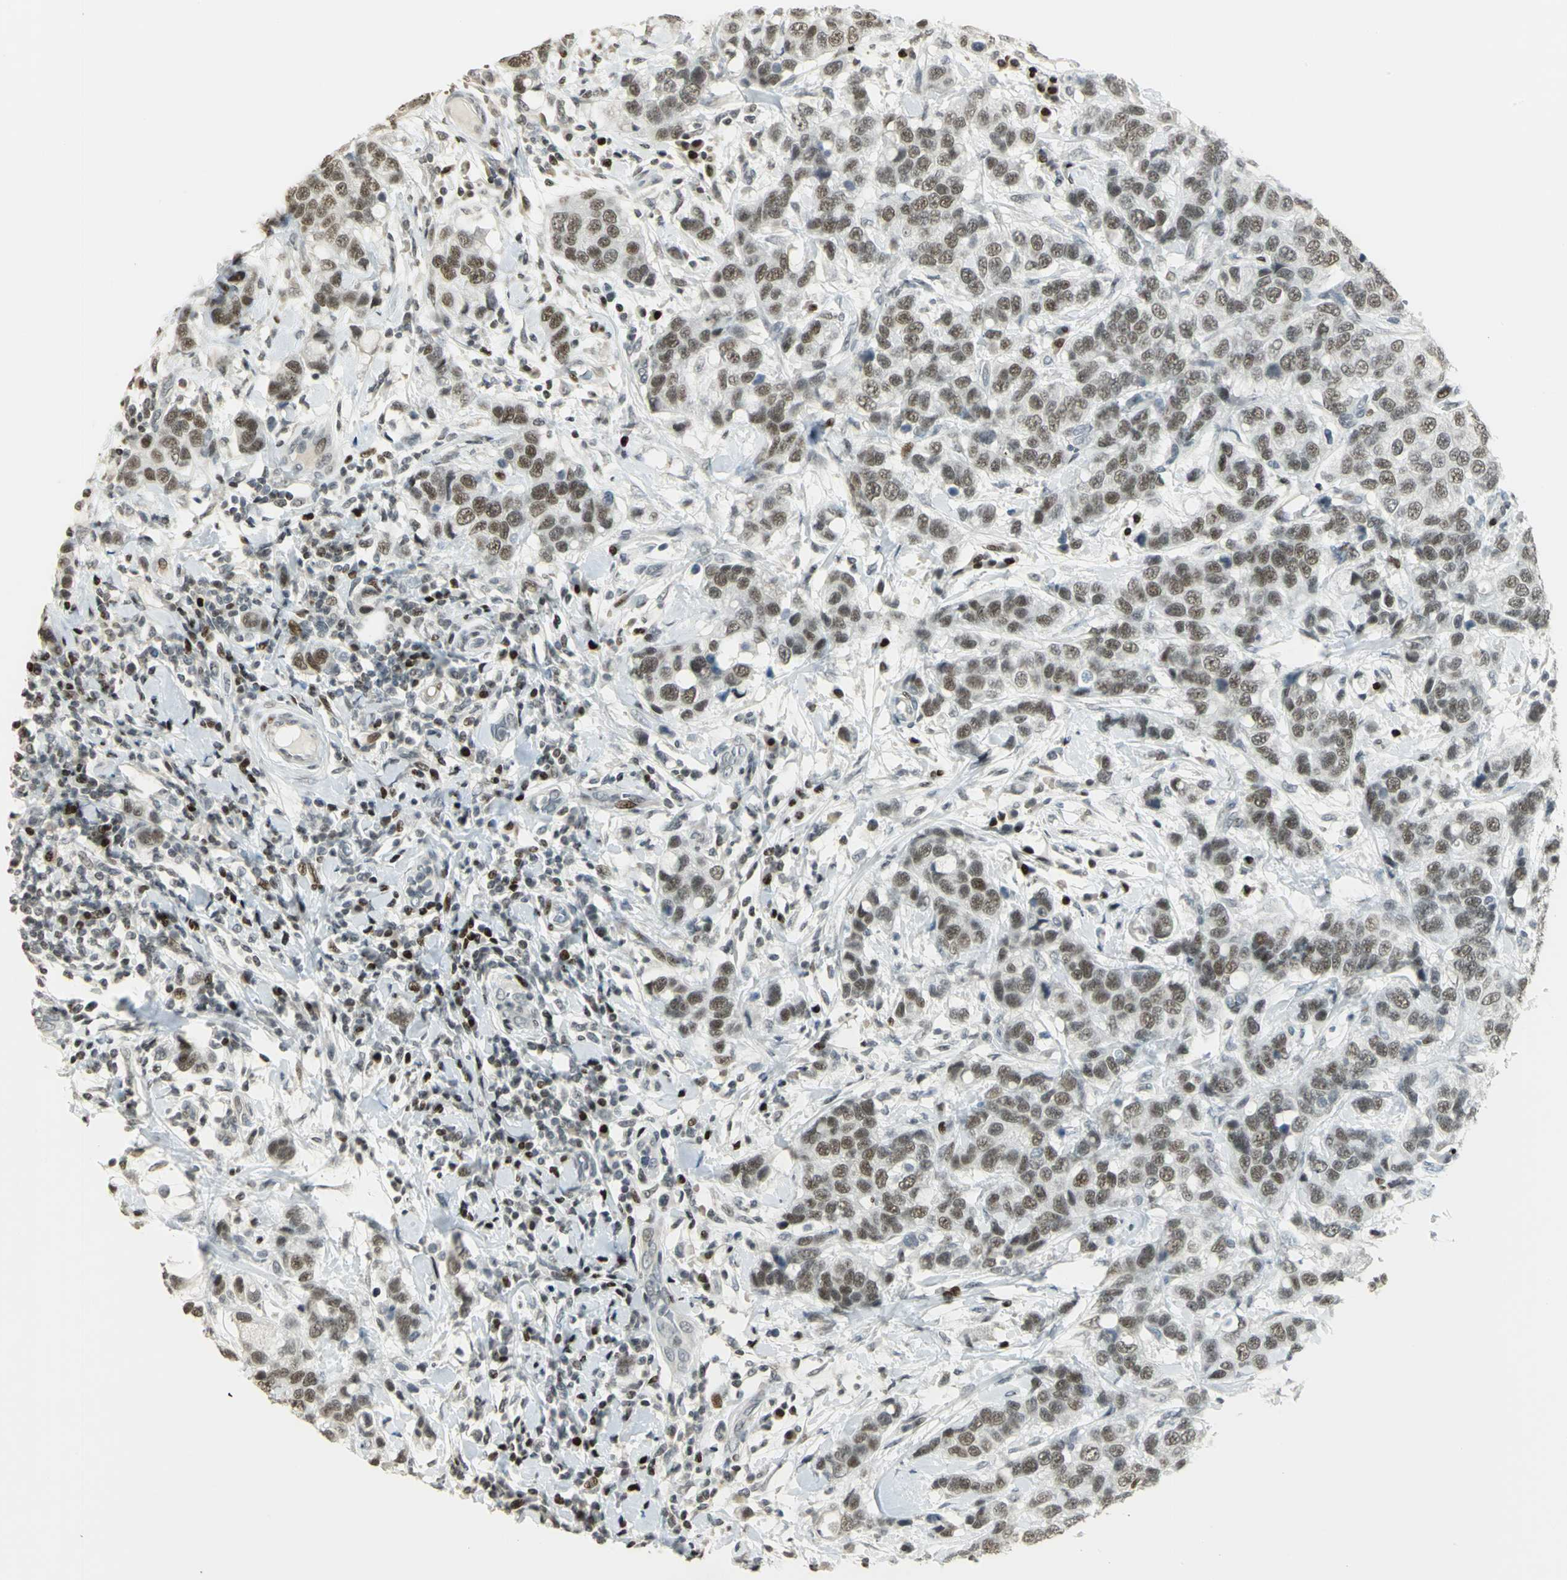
{"staining": {"intensity": "moderate", "quantity": "25%-75%", "location": "nuclear"}, "tissue": "breast cancer", "cell_type": "Tumor cells", "image_type": "cancer", "snomed": [{"axis": "morphology", "description": "Duct carcinoma"}, {"axis": "topography", "description": "Breast"}], "caption": "Immunohistochemistry (IHC) of breast cancer reveals medium levels of moderate nuclear positivity in about 25%-75% of tumor cells.", "gene": "KDM1A", "patient": {"sex": "female", "age": 27}}